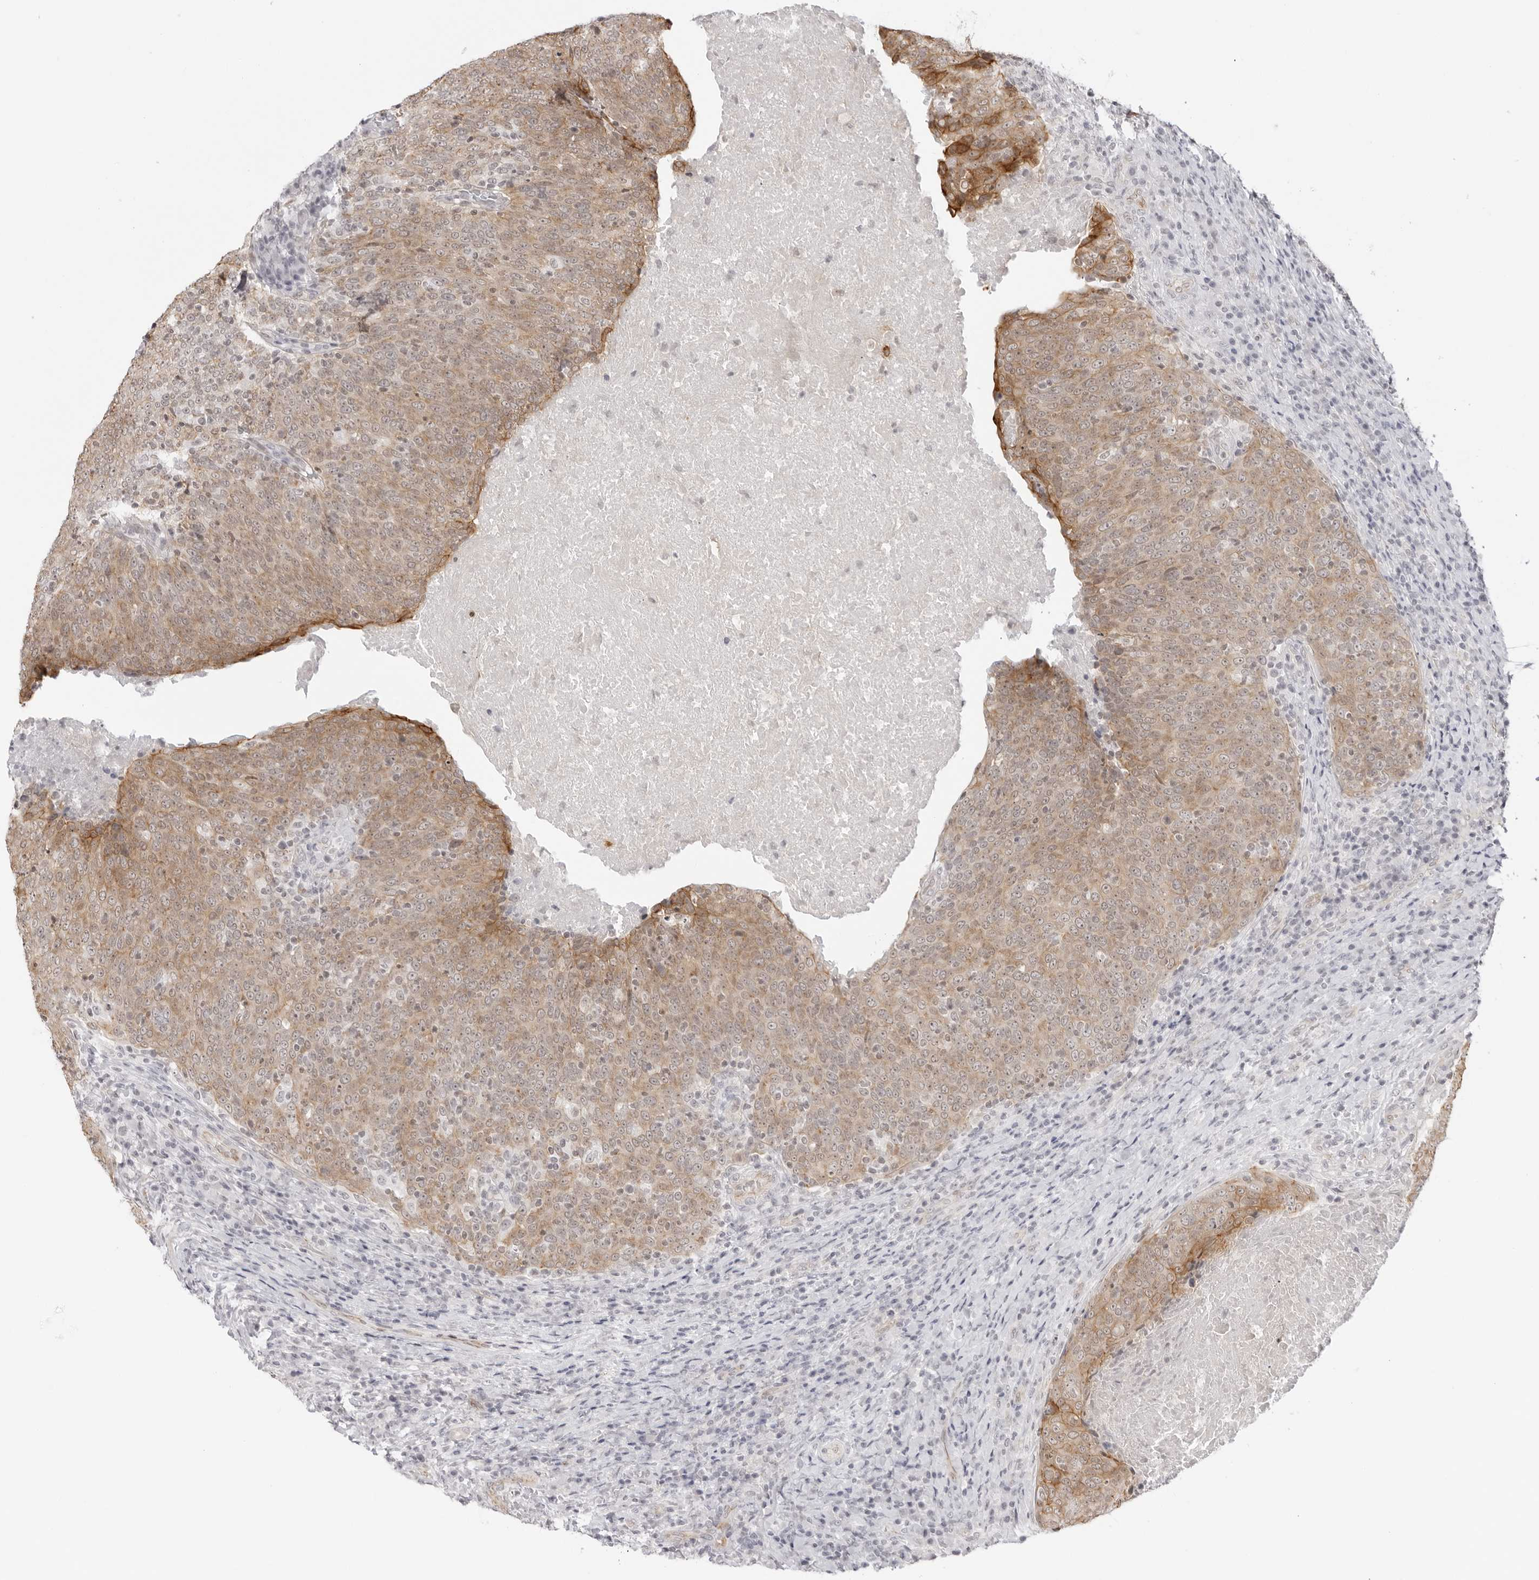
{"staining": {"intensity": "moderate", "quantity": ">75%", "location": "cytoplasmic/membranous"}, "tissue": "head and neck cancer", "cell_type": "Tumor cells", "image_type": "cancer", "snomed": [{"axis": "morphology", "description": "Squamous cell carcinoma, NOS"}, {"axis": "morphology", "description": "Squamous cell carcinoma, metastatic, NOS"}, {"axis": "topography", "description": "Lymph node"}, {"axis": "topography", "description": "Head-Neck"}], "caption": "Head and neck squamous cell carcinoma stained with a brown dye demonstrates moderate cytoplasmic/membranous positive positivity in approximately >75% of tumor cells.", "gene": "TRAPPC3", "patient": {"sex": "male", "age": 62}}